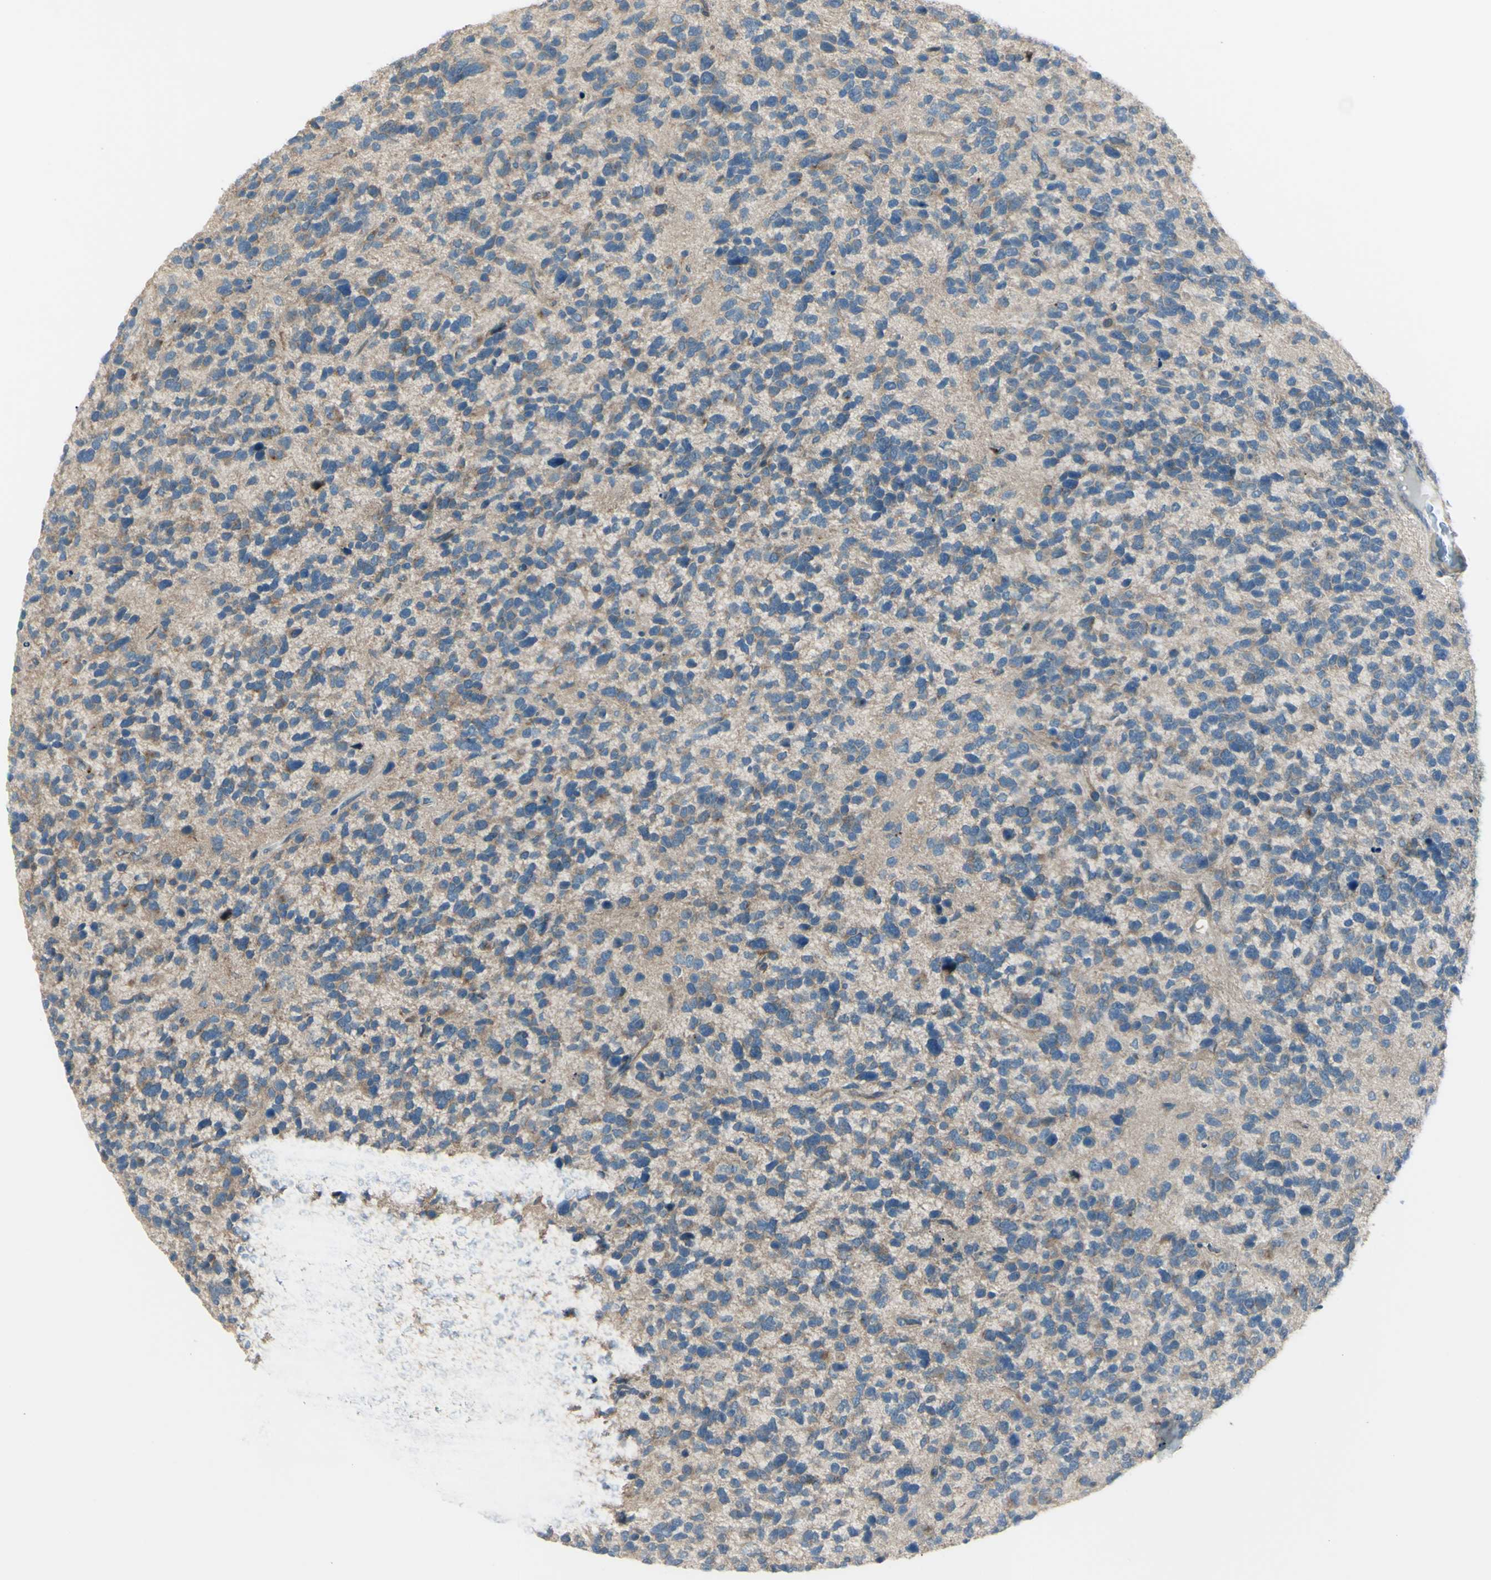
{"staining": {"intensity": "weak", "quantity": ">75%", "location": "cytoplasmic/membranous"}, "tissue": "glioma", "cell_type": "Tumor cells", "image_type": "cancer", "snomed": [{"axis": "morphology", "description": "Glioma, malignant, High grade"}, {"axis": "topography", "description": "Brain"}], "caption": "The immunohistochemical stain shows weak cytoplasmic/membranous staining in tumor cells of glioma tissue.", "gene": "LMTK2", "patient": {"sex": "female", "age": 58}}